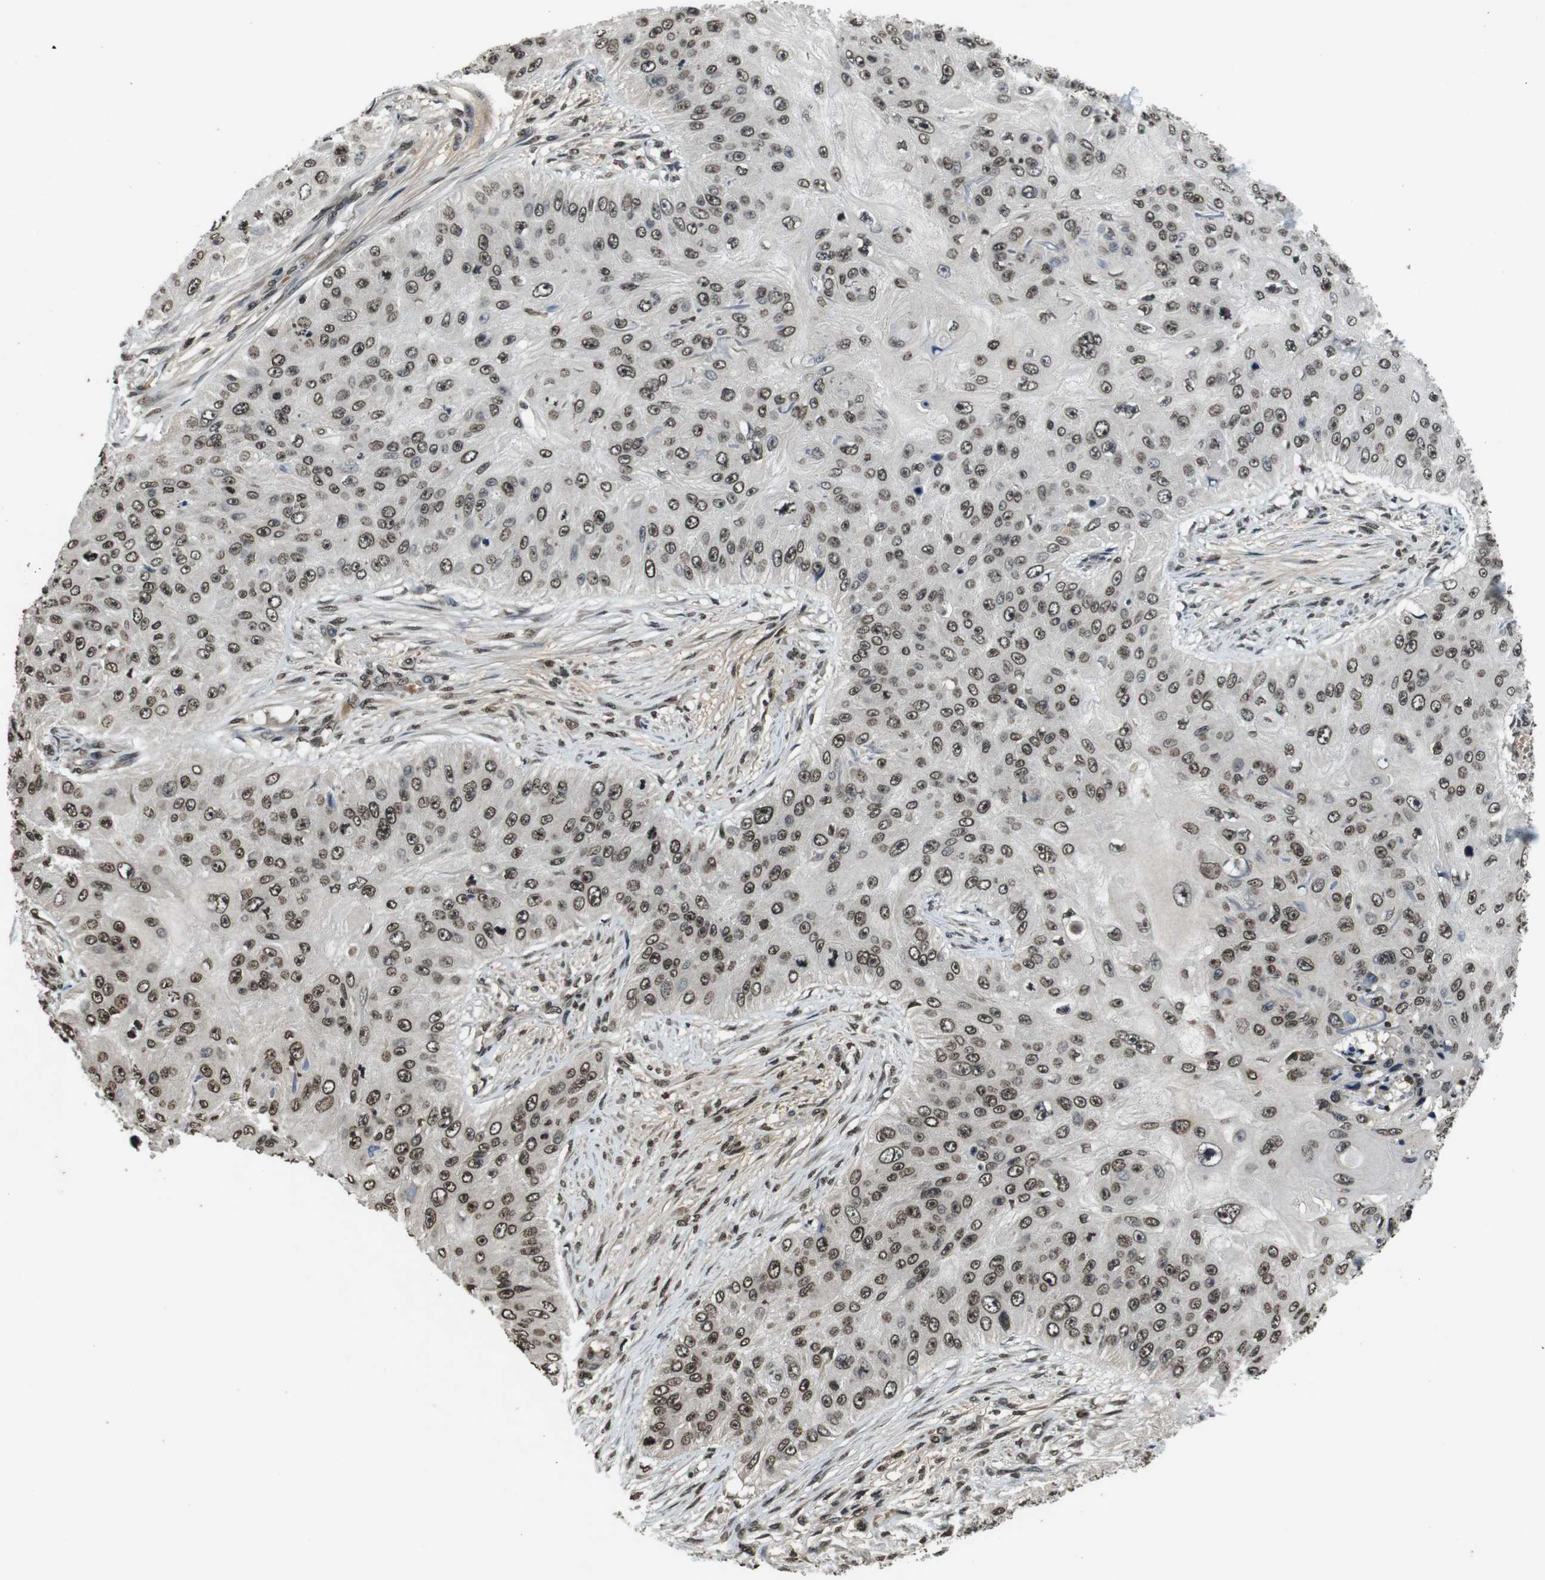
{"staining": {"intensity": "moderate", "quantity": ">75%", "location": "nuclear"}, "tissue": "skin cancer", "cell_type": "Tumor cells", "image_type": "cancer", "snomed": [{"axis": "morphology", "description": "Squamous cell carcinoma, NOS"}, {"axis": "topography", "description": "Skin"}], "caption": "Immunohistochemical staining of human skin squamous cell carcinoma shows medium levels of moderate nuclear protein staining in approximately >75% of tumor cells.", "gene": "MAF", "patient": {"sex": "female", "age": 80}}